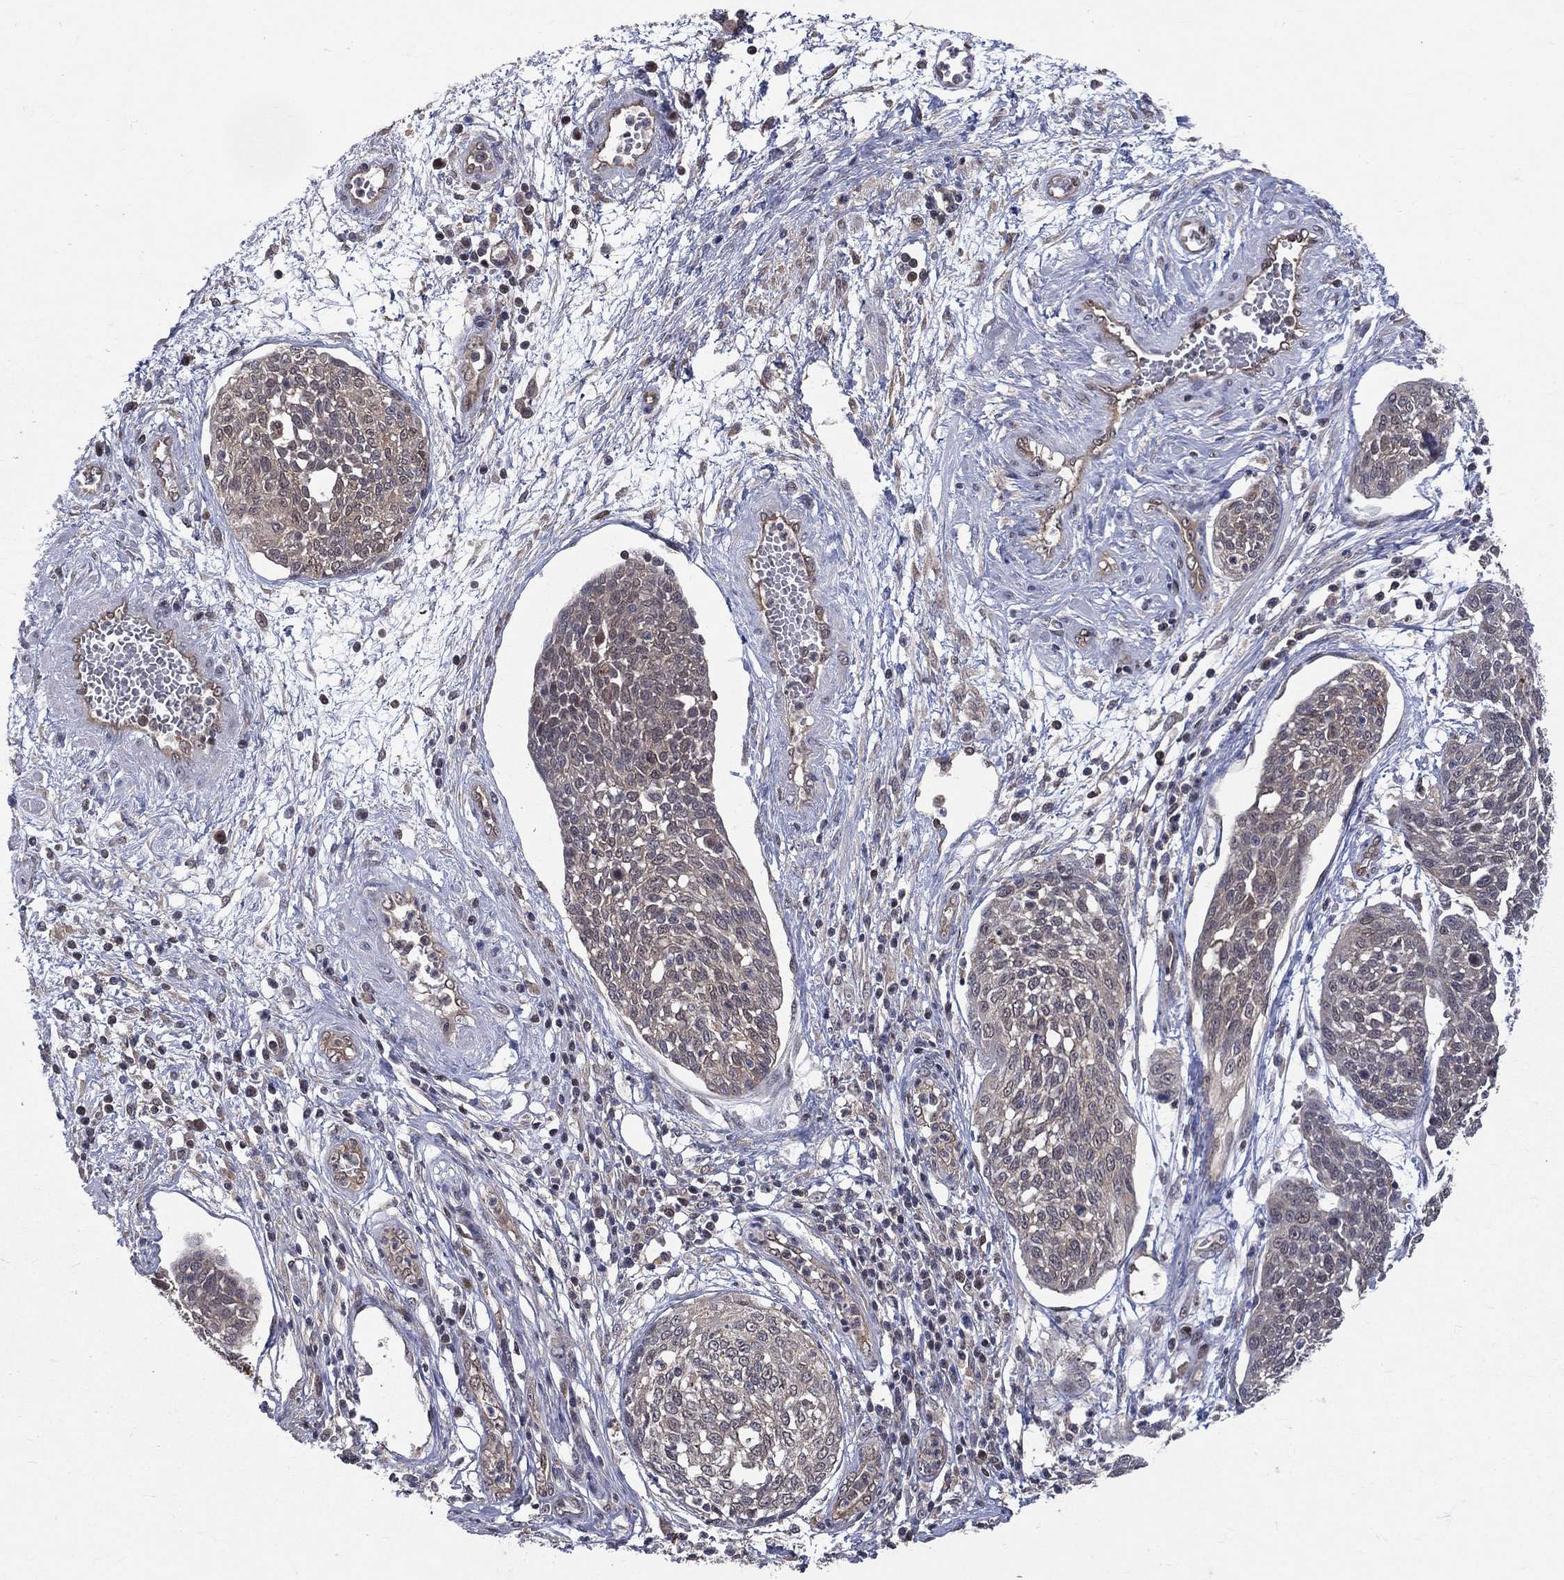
{"staining": {"intensity": "negative", "quantity": "none", "location": "none"}, "tissue": "cervical cancer", "cell_type": "Tumor cells", "image_type": "cancer", "snomed": [{"axis": "morphology", "description": "Squamous cell carcinoma, NOS"}, {"axis": "topography", "description": "Cervix"}], "caption": "The photomicrograph reveals no significant positivity in tumor cells of cervical cancer (squamous cell carcinoma). Brightfield microscopy of IHC stained with DAB (3,3'-diaminobenzidine) (brown) and hematoxylin (blue), captured at high magnification.", "gene": "GMPR2", "patient": {"sex": "female", "age": 34}}